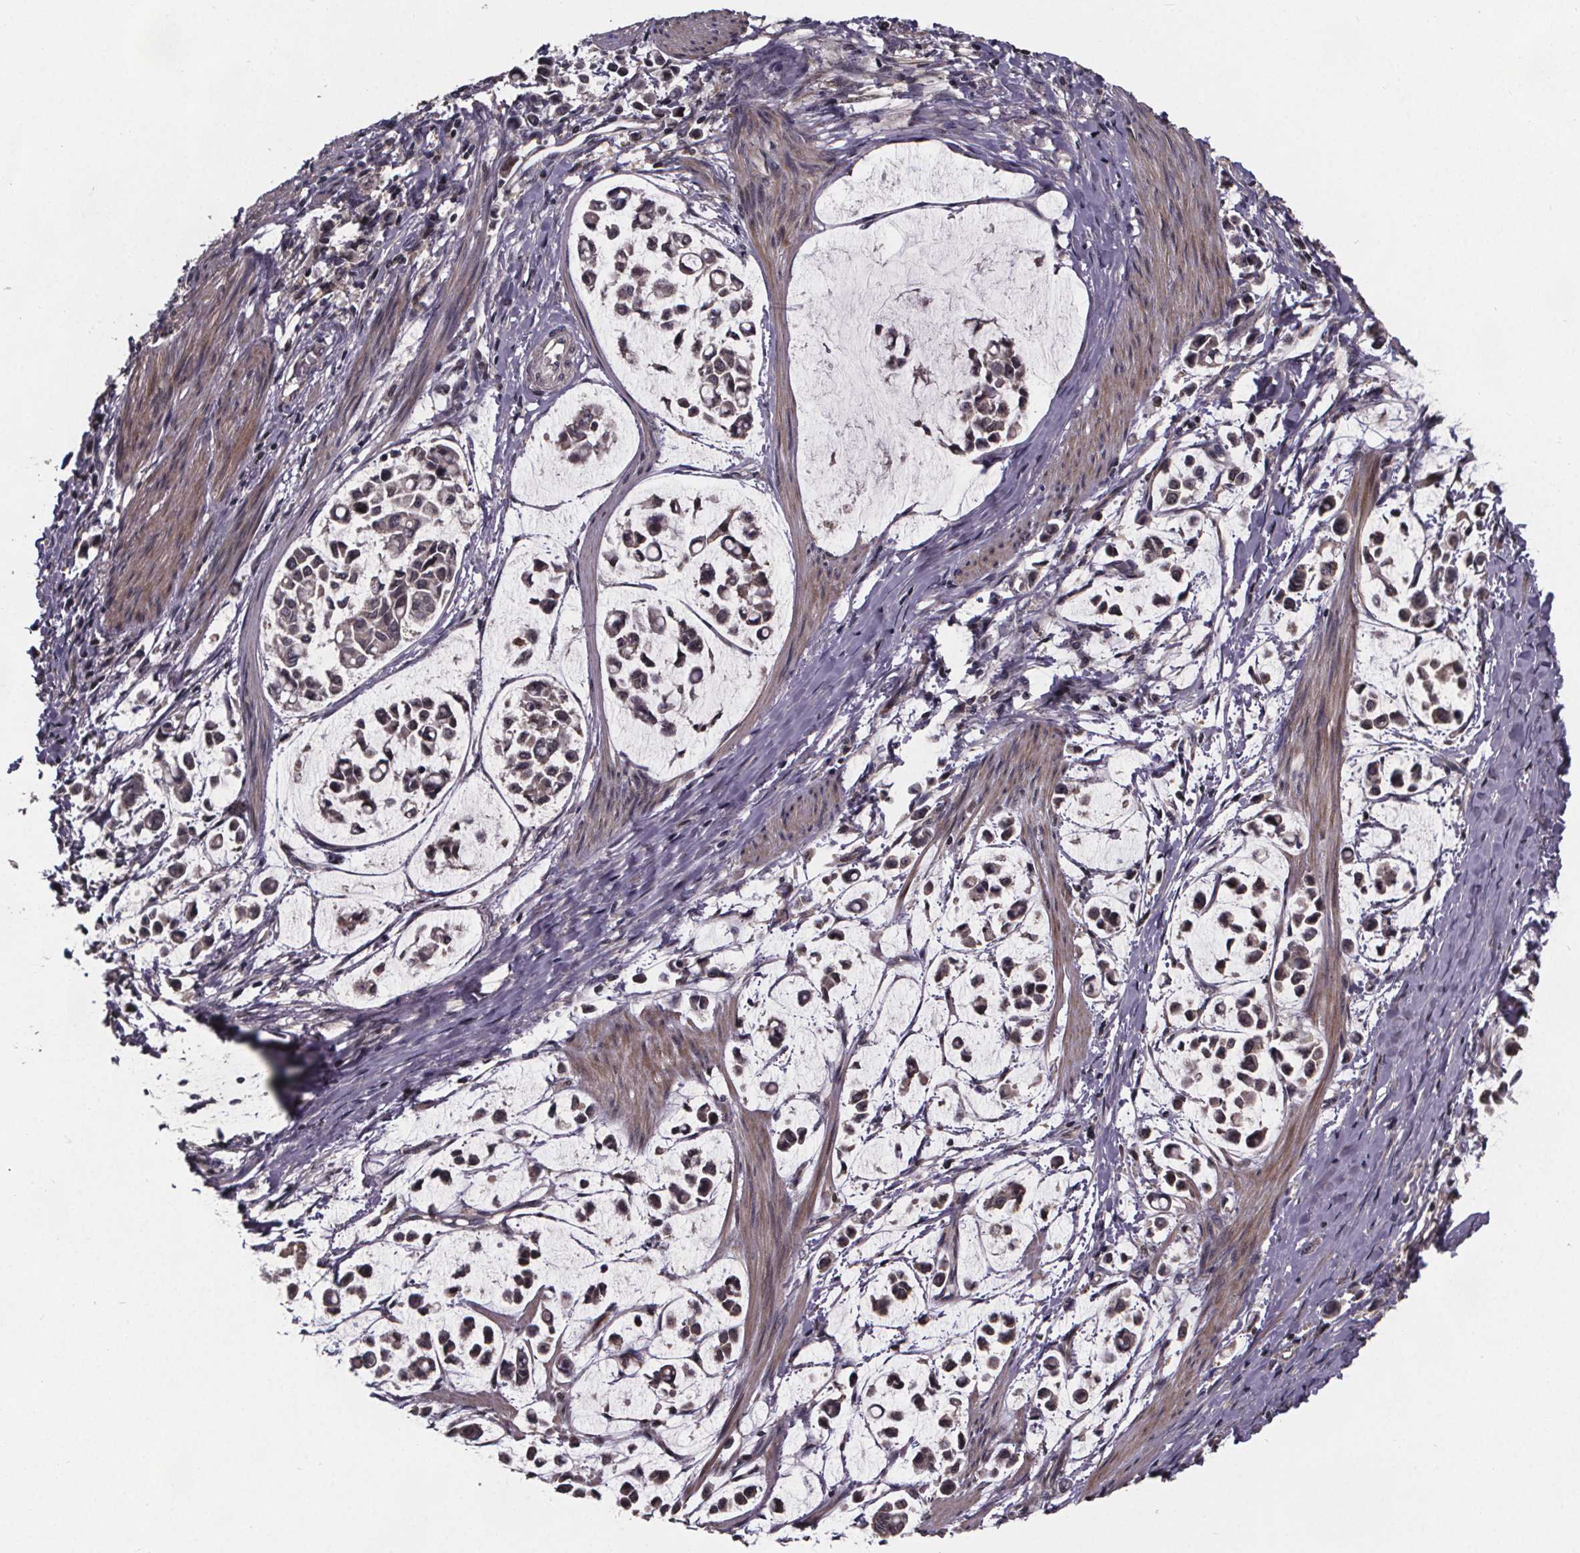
{"staining": {"intensity": "negative", "quantity": "none", "location": "none"}, "tissue": "stomach cancer", "cell_type": "Tumor cells", "image_type": "cancer", "snomed": [{"axis": "morphology", "description": "Adenocarcinoma, NOS"}, {"axis": "topography", "description": "Stomach"}], "caption": "IHC micrograph of neoplastic tissue: human stomach cancer (adenocarcinoma) stained with DAB exhibits no significant protein expression in tumor cells.", "gene": "FN3KRP", "patient": {"sex": "male", "age": 82}}